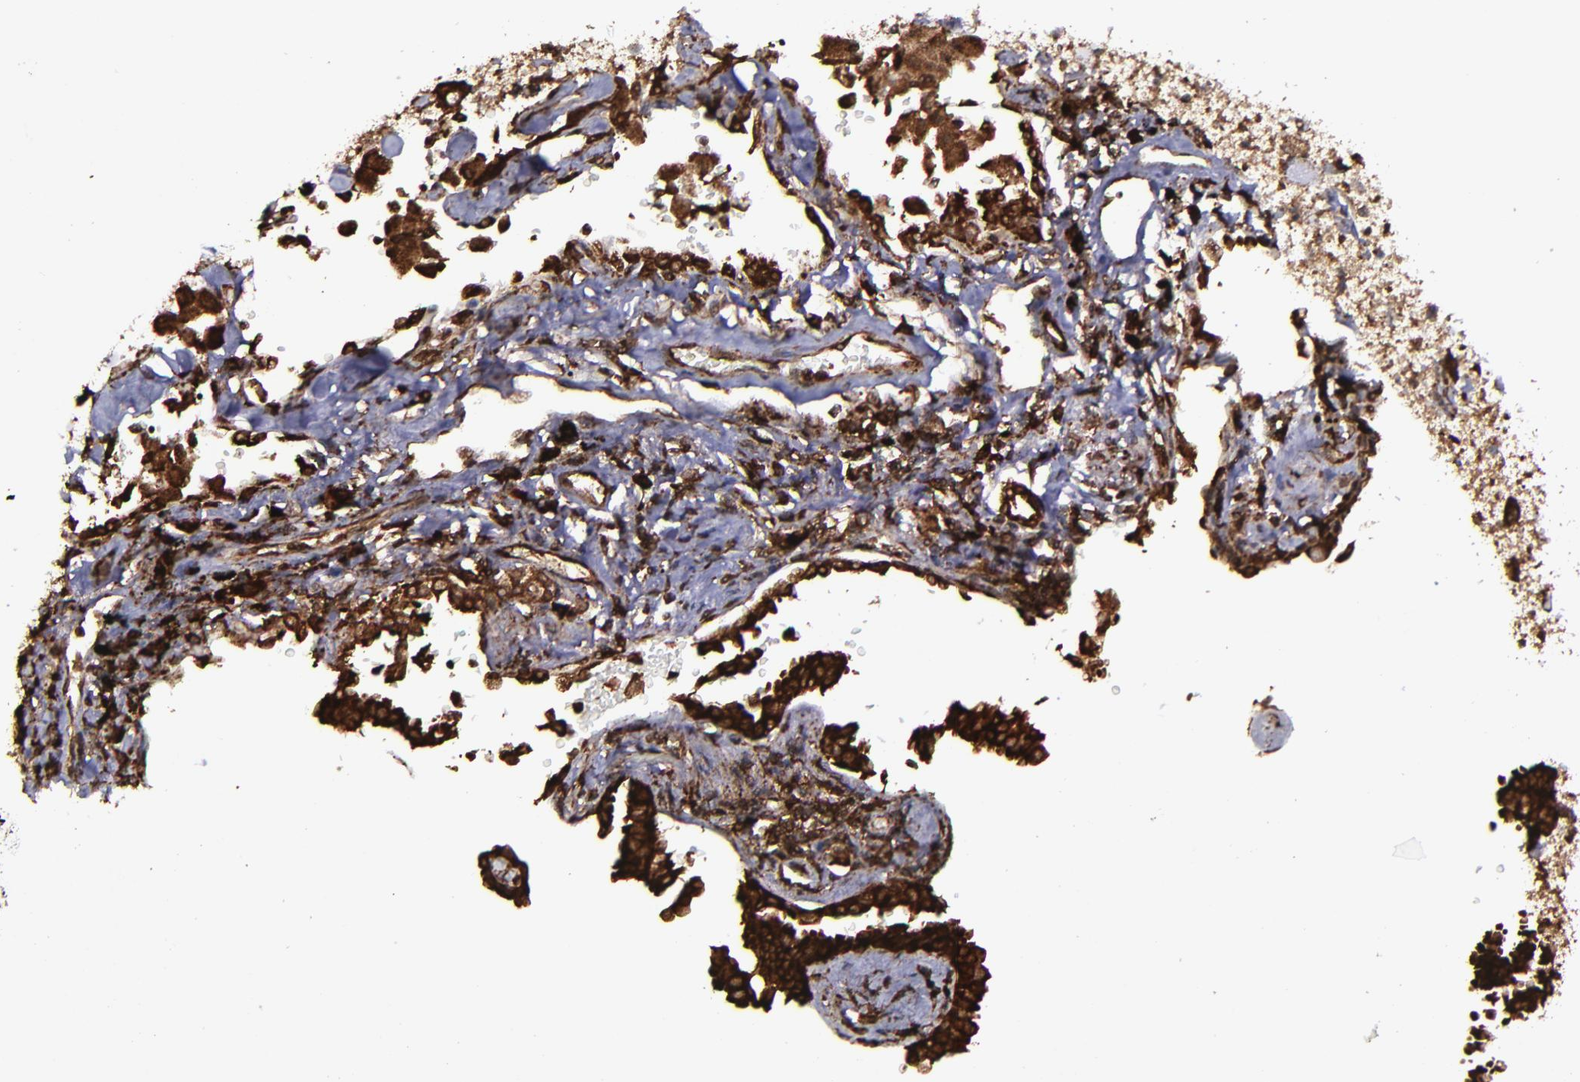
{"staining": {"intensity": "strong", "quantity": ">75%", "location": "cytoplasmic/membranous,nuclear"}, "tissue": "lung cancer", "cell_type": "Tumor cells", "image_type": "cancer", "snomed": [{"axis": "morphology", "description": "Adenocarcinoma, NOS"}, {"axis": "topography", "description": "Lung"}], "caption": "A micrograph of human lung adenocarcinoma stained for a protein reveals strong cytoplasmic/membranous and nuclear brown staining in tumor cells.", "gene": "EIF4ENIF1", "patient": {"sex": "female", "age": 64}}